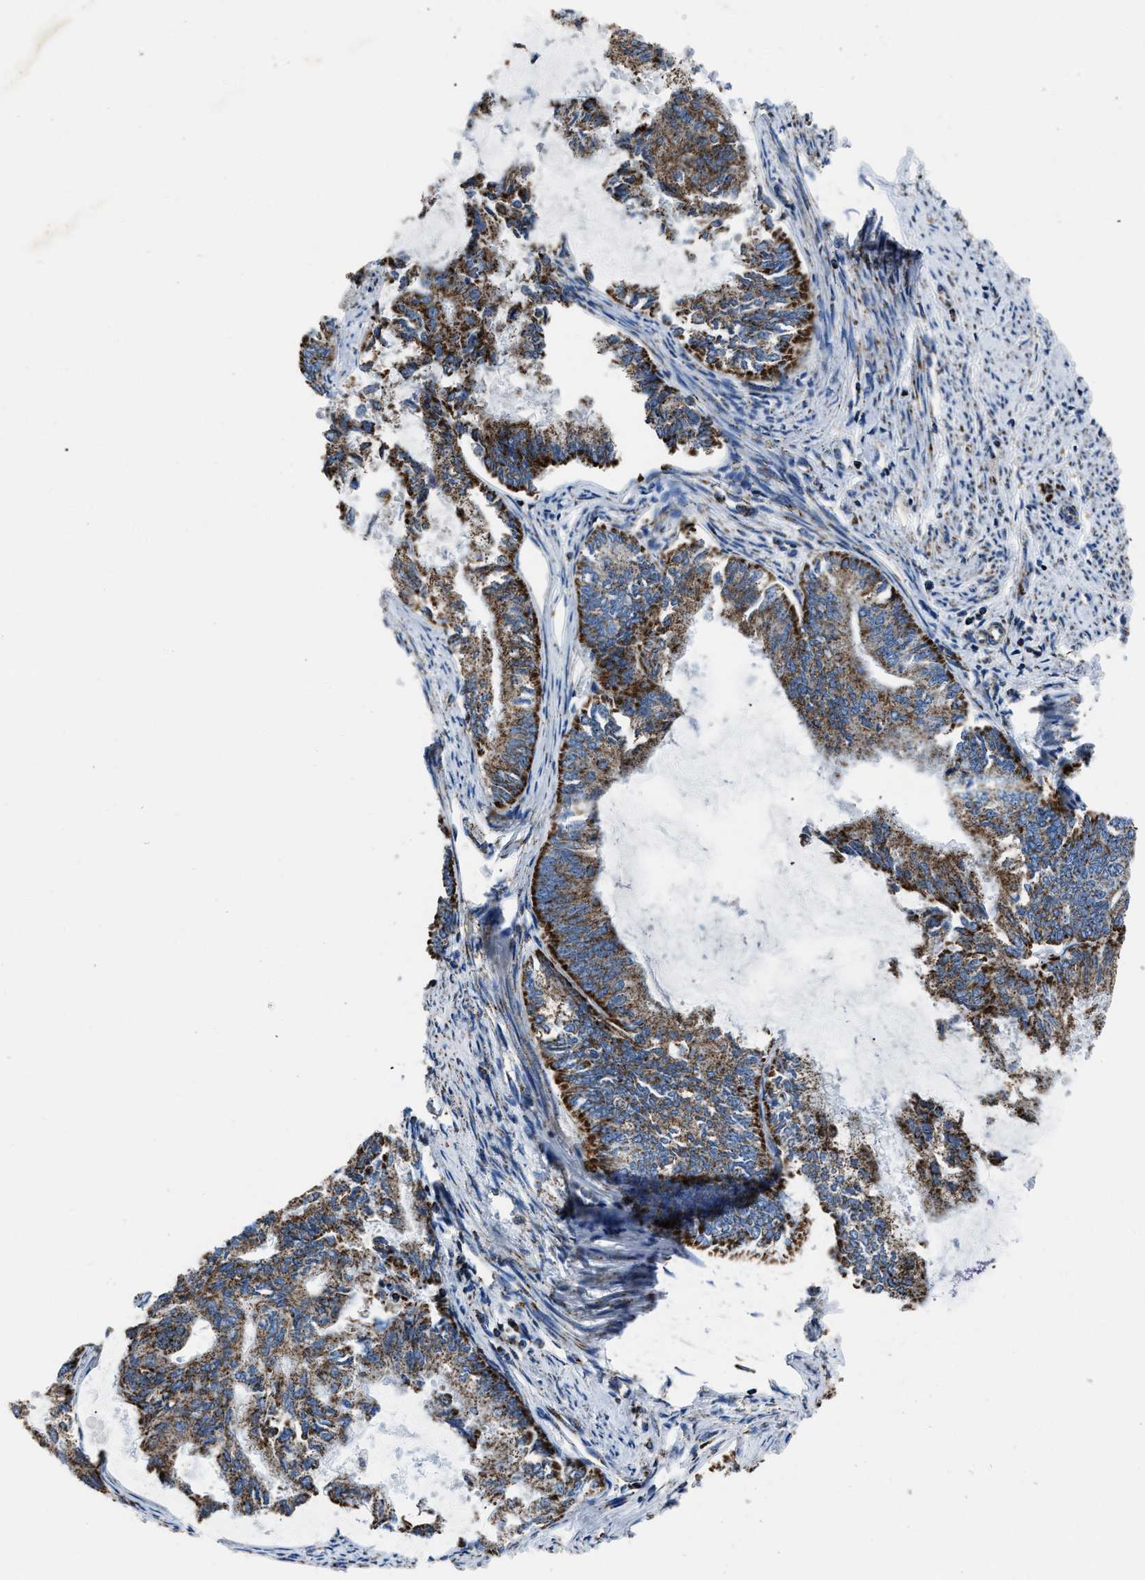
{"staining": {"intensity": "strong", "quantity": ">75%", "location": "cytoplasmic/membranous"}, "tissue": "endometrial cancer", "cell_type": "Tumor cells", "image_type": "cancer", "snomed": [{"axis": "morphology", "description": "Adenocarcinoma, NOS"}, {"axis": "topography", "description": "Endometrium"}], "caption": "DAB (3,3'-diaminobenzidine) immunohistochemical staining of human endometrial adenocarcinoma displays strong cytoplasmic/membranous protein positivity in approximately >75% of tumor cells.", "gene": "NSD3", "patient": {"sex": "female", "age": 86}}